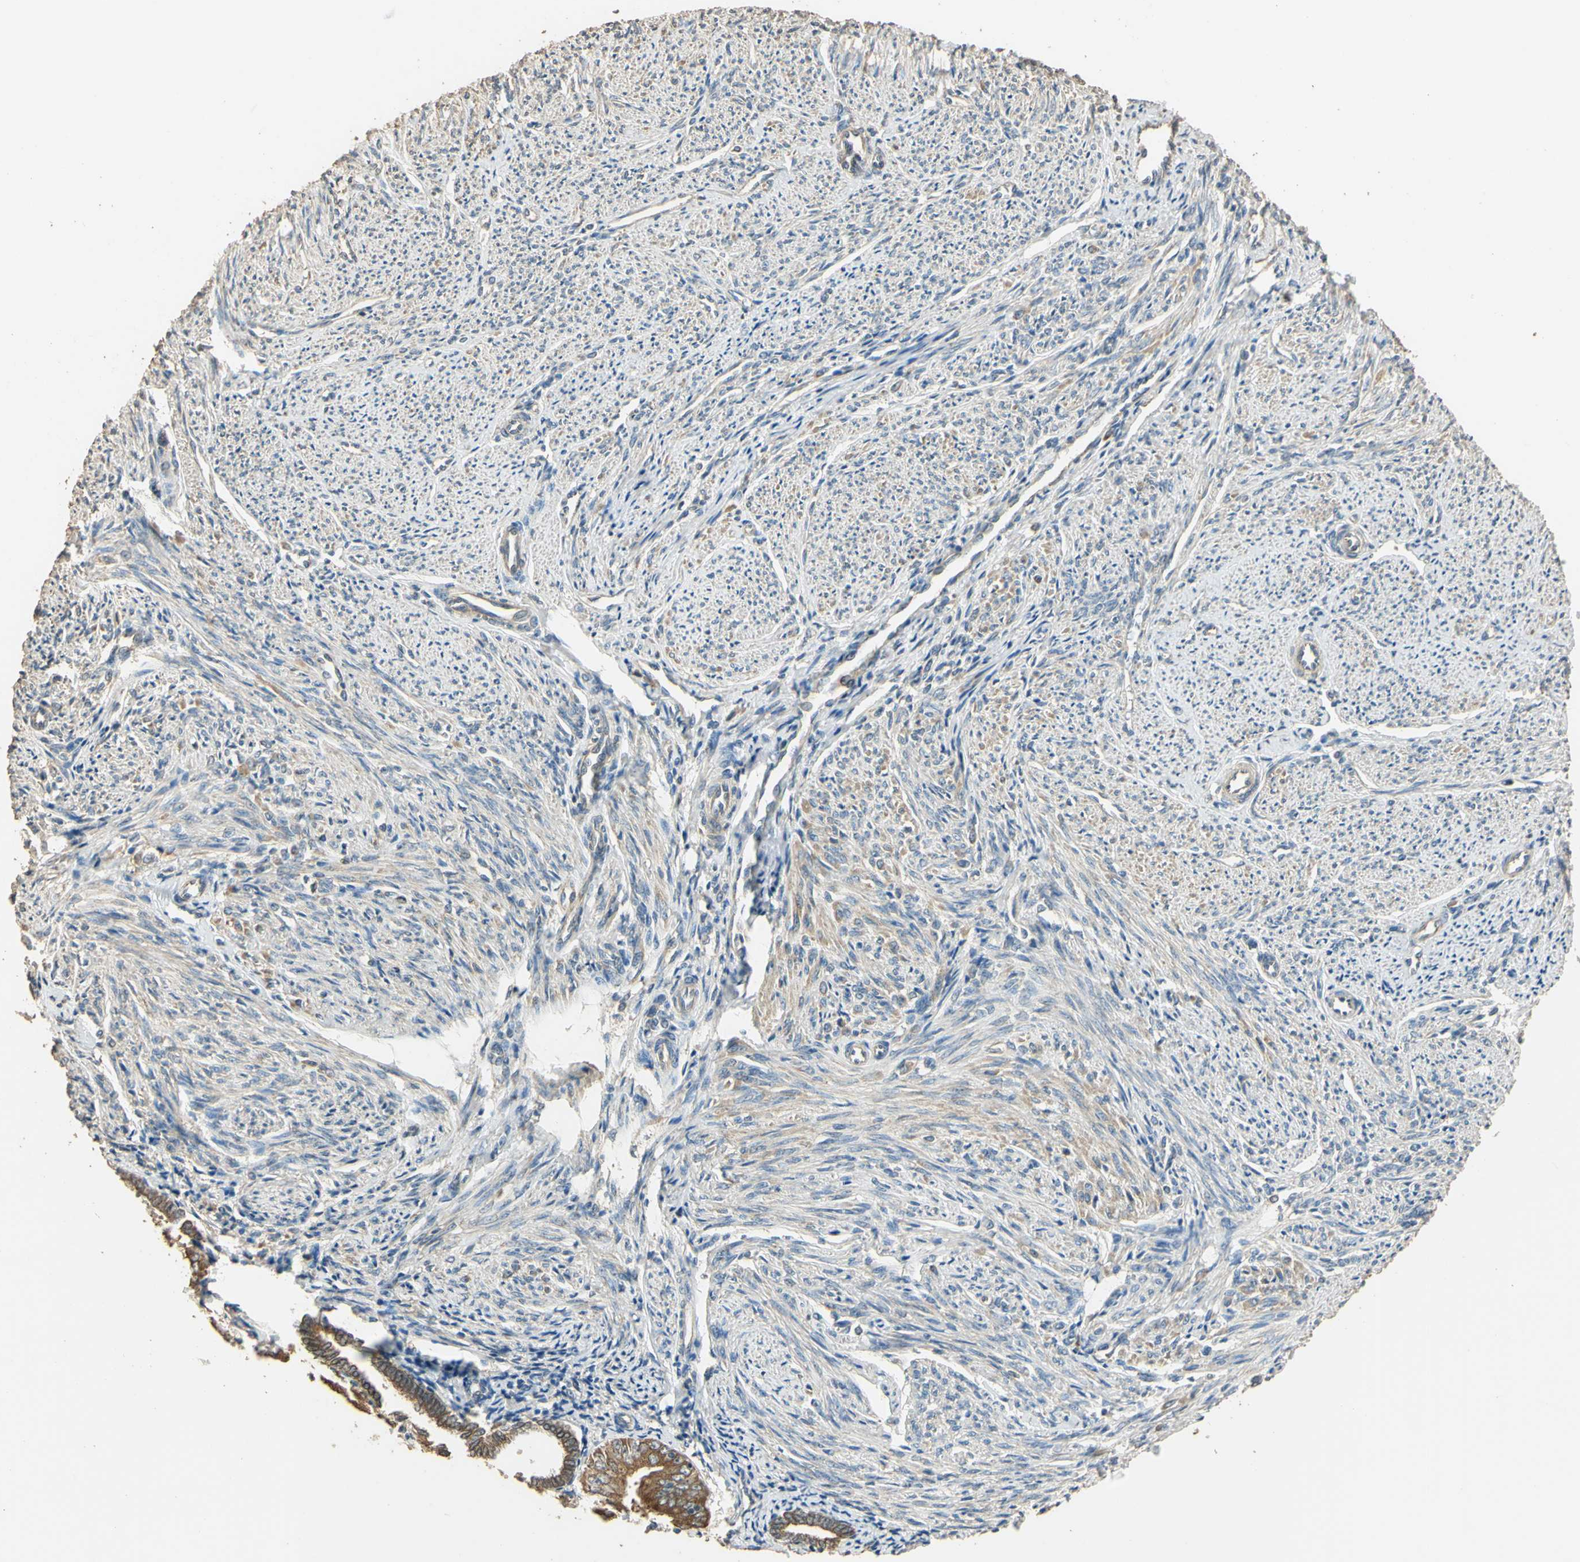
{"staining": {"intensity": "weak", "quantity": ">75%", "location": "cytoplasmic/membranous"}, "tissue": "smooth muscle", "cell_type": "Smooth muscle cells", "image_type": "normal", "snomed": [{"axis": "morphology", "description": "Normal tissue, NOS"}, {"axis": "topography", "description": "Smooth muscle"}], "caption": "High-power microscopy captured an IHC image of benign smooth muscle, revealing weak cytoplasmic/membranous positivity in approximately >75% of smooth muscle cells. The protein of interest is shown in brown color, while the nuclei are stained blue.", "gene": "STX18", "patient": {"sex": "female", "age": 65}}